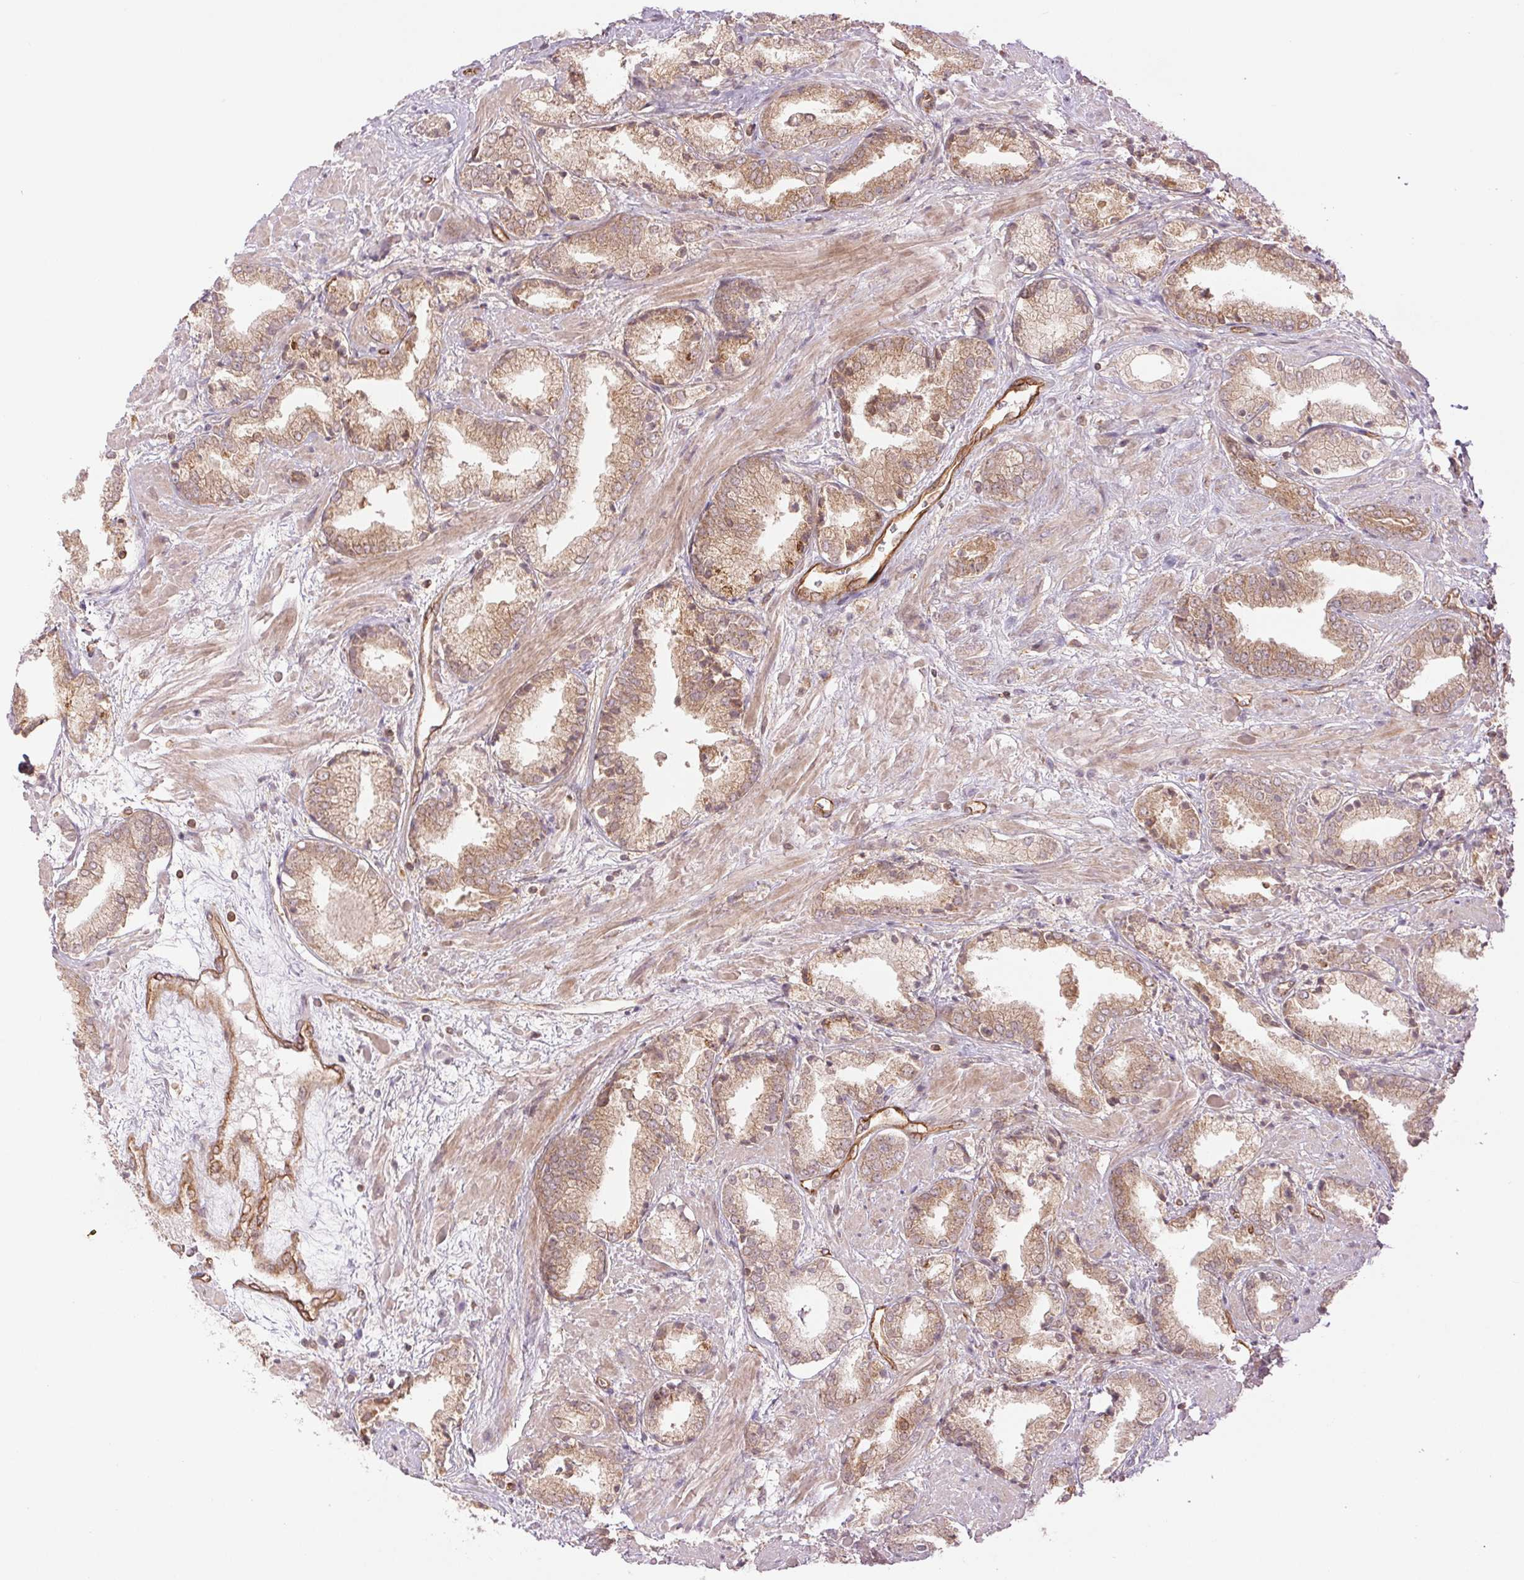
{"staining": {"intensity": "weak", "quantity": ">75%", "location": "cytoplasmic/membranous"}, "tissue": "prostate cancer", "cell_type": "Tumor cells", "image_type": "cancer", "snomed": [{"axis": "morphology", "description": "Adenocarcinoma, High grade"}, {"axis": "topography", "description": "Prostate"}], "caption": "Prostate high-grade adenocarcinoma stained with a protein marker shows weak staining in tumor cells.", "gene": "STARD7", "patient": {"sex": "male", "age": 56}}